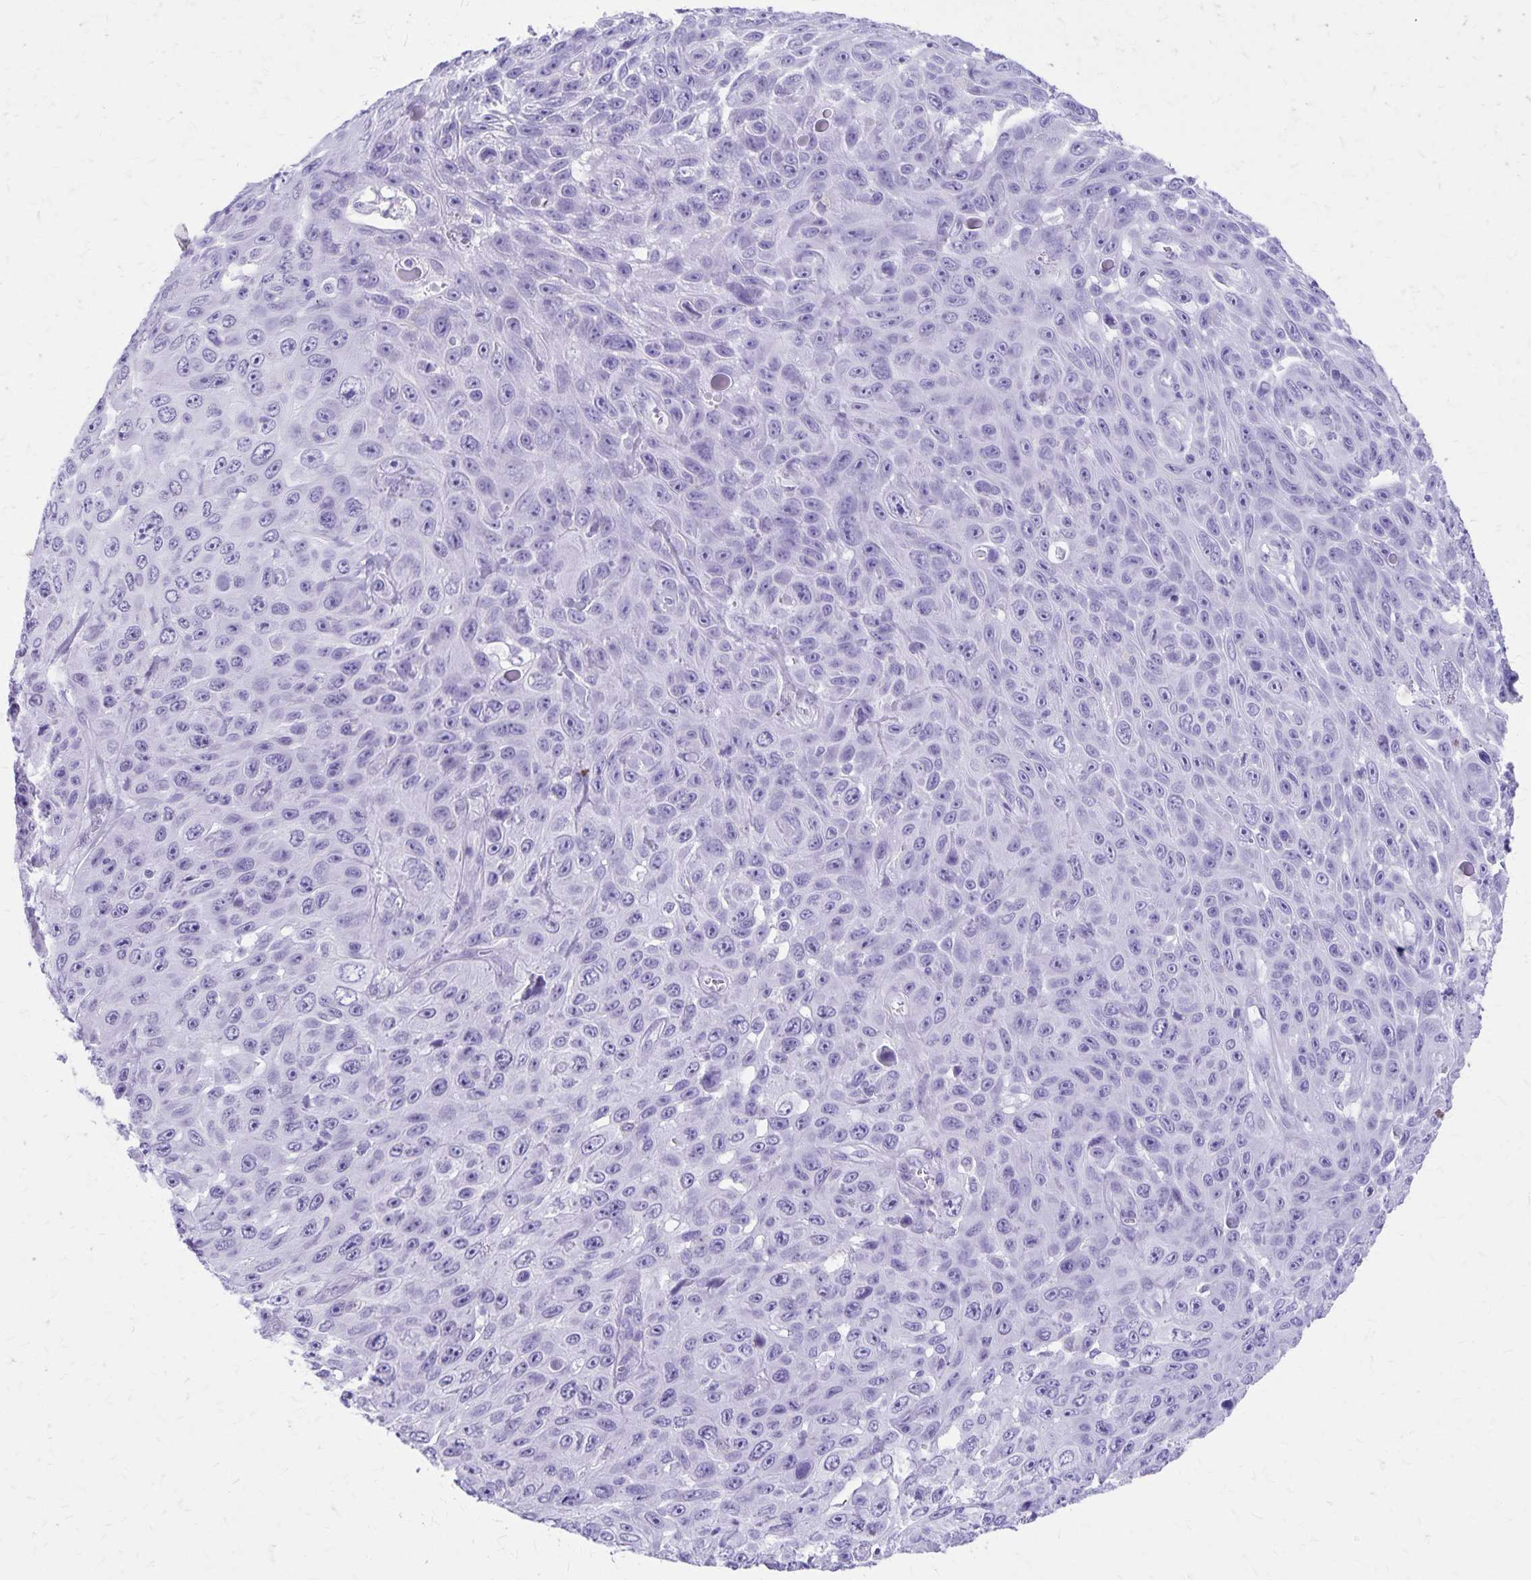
{"staining": {"intensity": "negative", "quantity": "none", "location": "none"}, "tissue": "skin cancer", "cell_type": "Tumor cells", "image_type": "cancer", "snomed": [{"axis": "morphology", "description": "Squamous cell carcinoma, NOS"}, {"axis": "topography", "description": "Skin"}], "caption": "An image of skin squamous cell carcinoma stained for a protein shows no brown staining in tumor cells.", "gene": "DEFA5", "patient": {"sex": "male", "age": 82}}